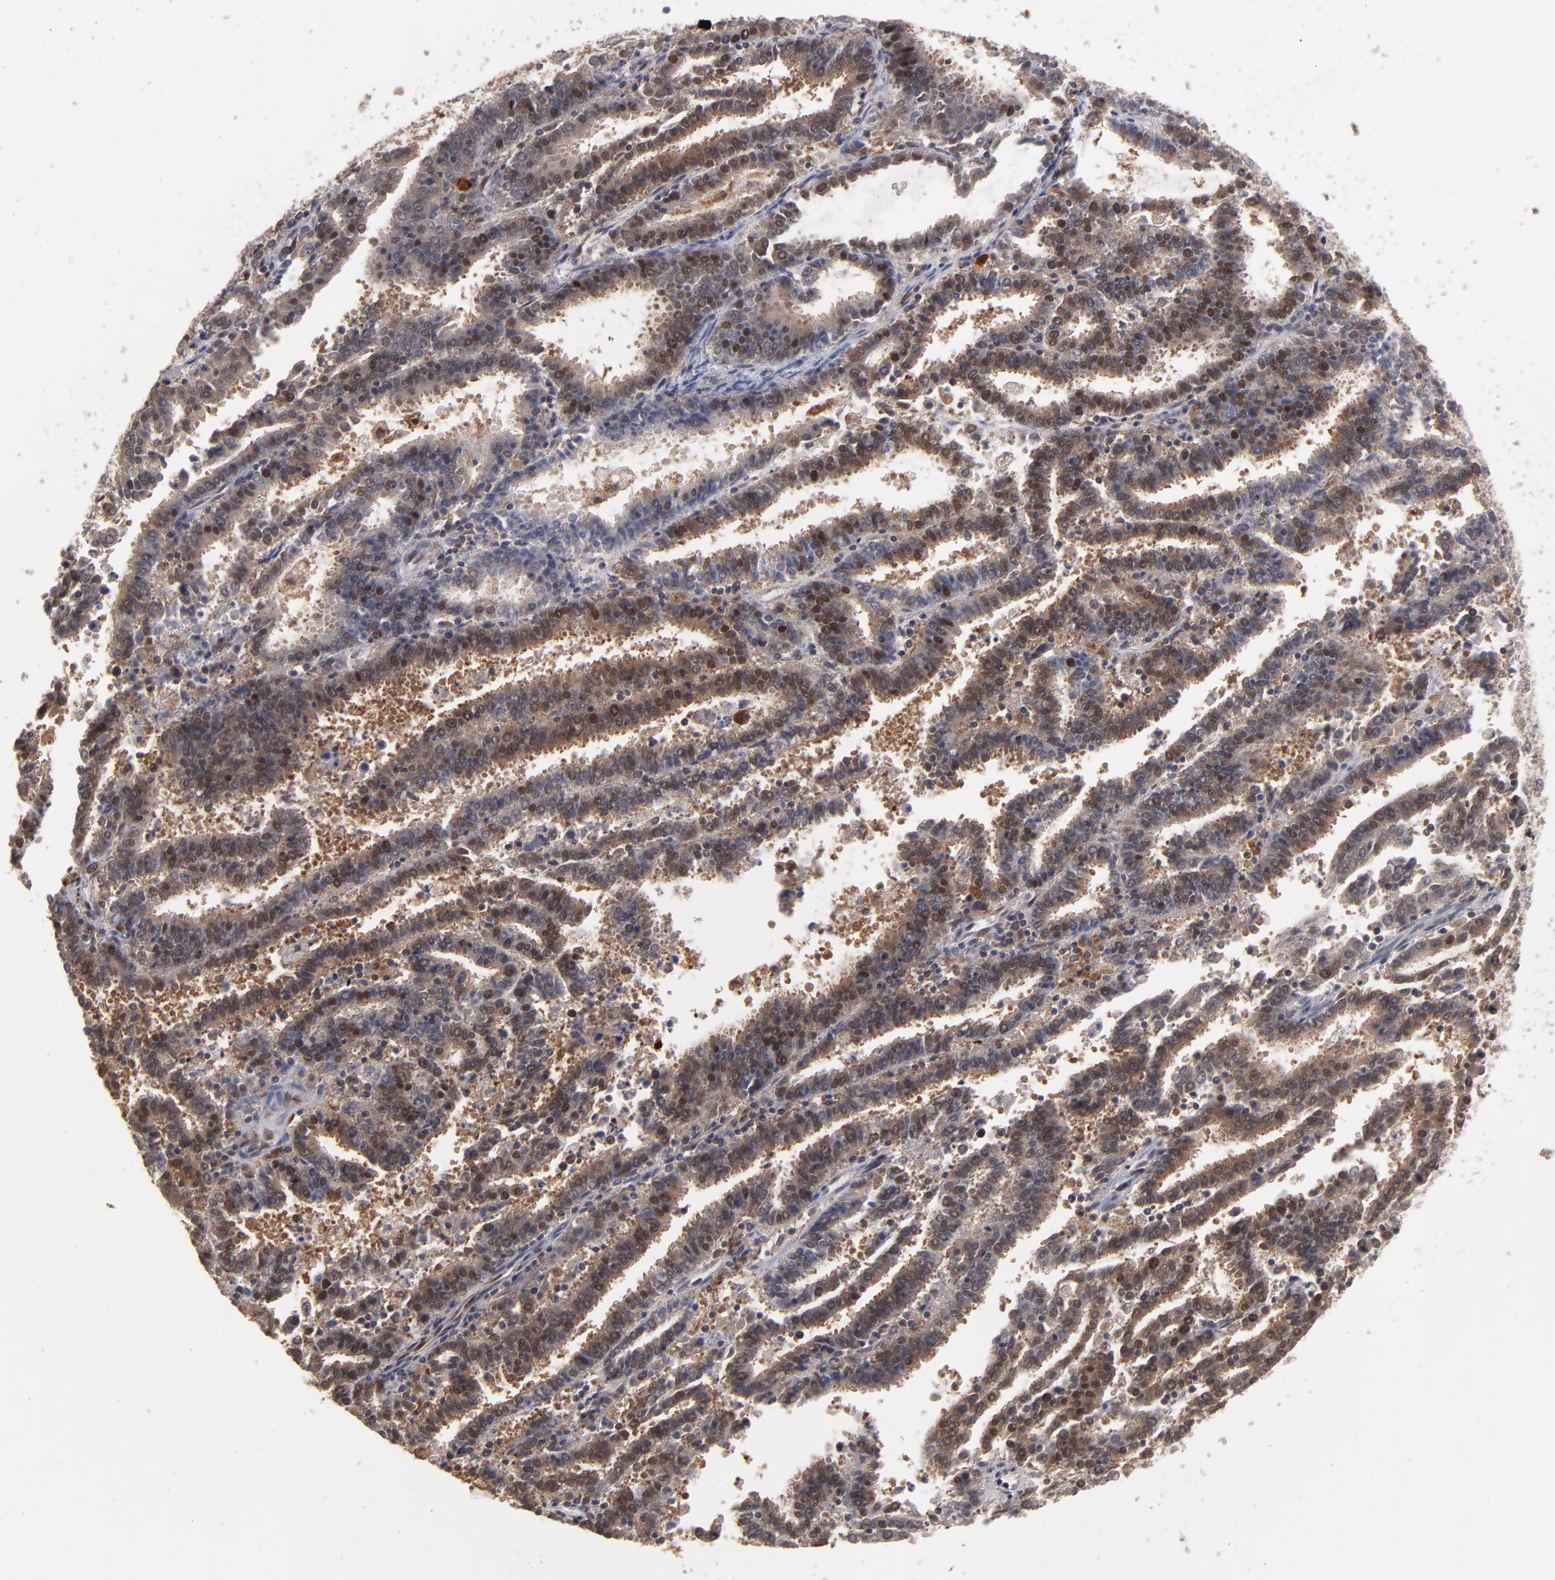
{"staining": {"intensity": "moderate", "quantity": "25%-75%", "location": "nuclear"}, "tissue": "endometrial cancer", "cell_type": "Tumor cells", "image_type": "cancer", "snomed": [{"axis": "morphology", "description": "Adenocarcinoma, NOS"}, {"axis": "topography", "description": "Uterus"}], "caption": "A brown stain shows moderate nuclear staining of a protein in endometrial adenocarcinoma tumor cells.", "gene": "HUWE1", "patient": {"sex": "female", "age": 83}}